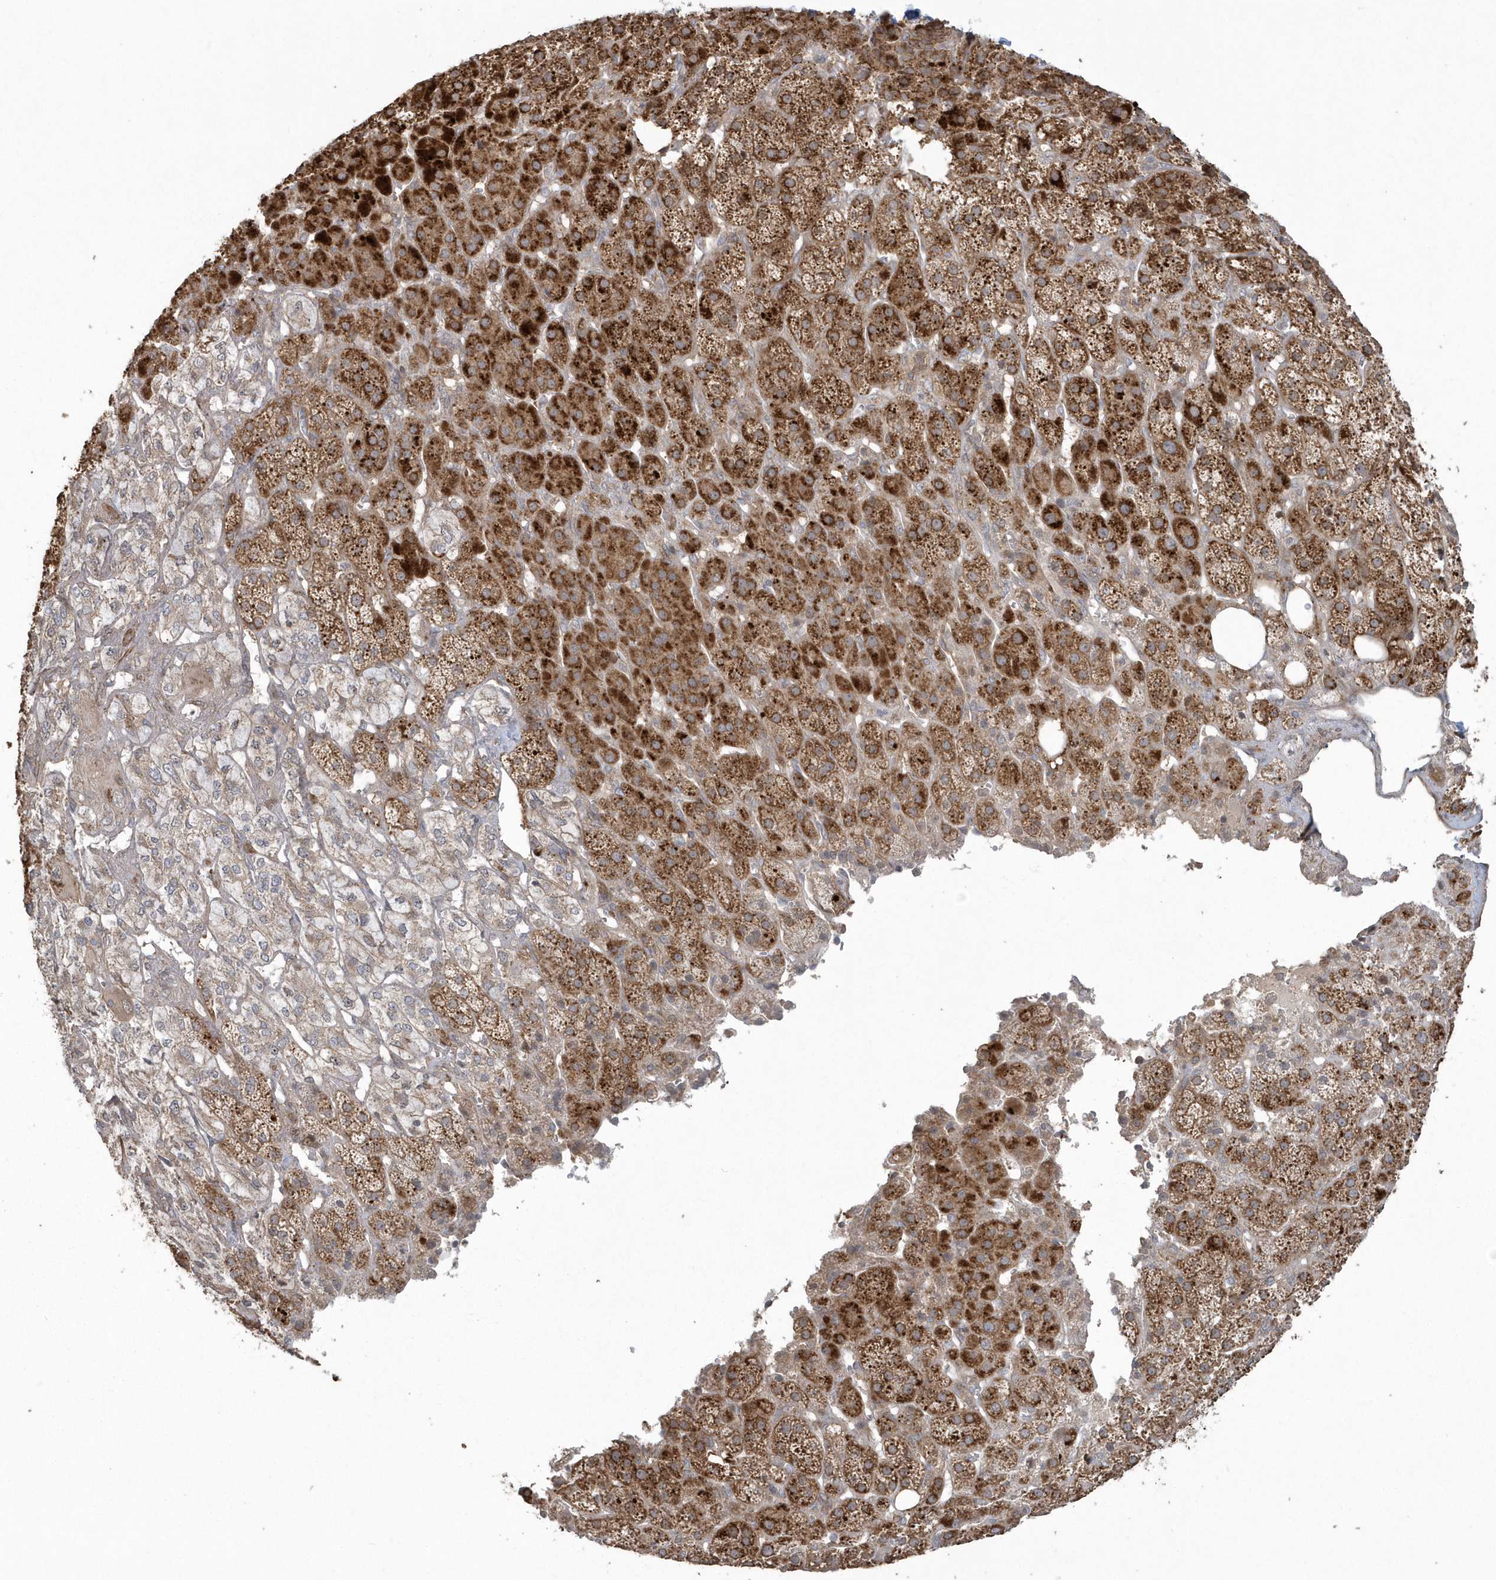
{"staining": {"intensity": "strong", "quantity": "25%-75%", "location": "cytoplasmic/membranous"}, "tissue": "adrenal gland", "cell_type": "Glandular cells", "image_type": "normal", "snomed": [{"axis": "morphology", "description": "Normal tissue, NOS"}, {"axis": "topography", "description": "Adrenal gland"}], "caption": "Protein staining exhibits strong cytoplasmic/membranous positivity in about 25%-75% of glandular cells in benign adrenal gland.", "gene": "ARMC8", "patient": {"sex": "female", "age": 57}}